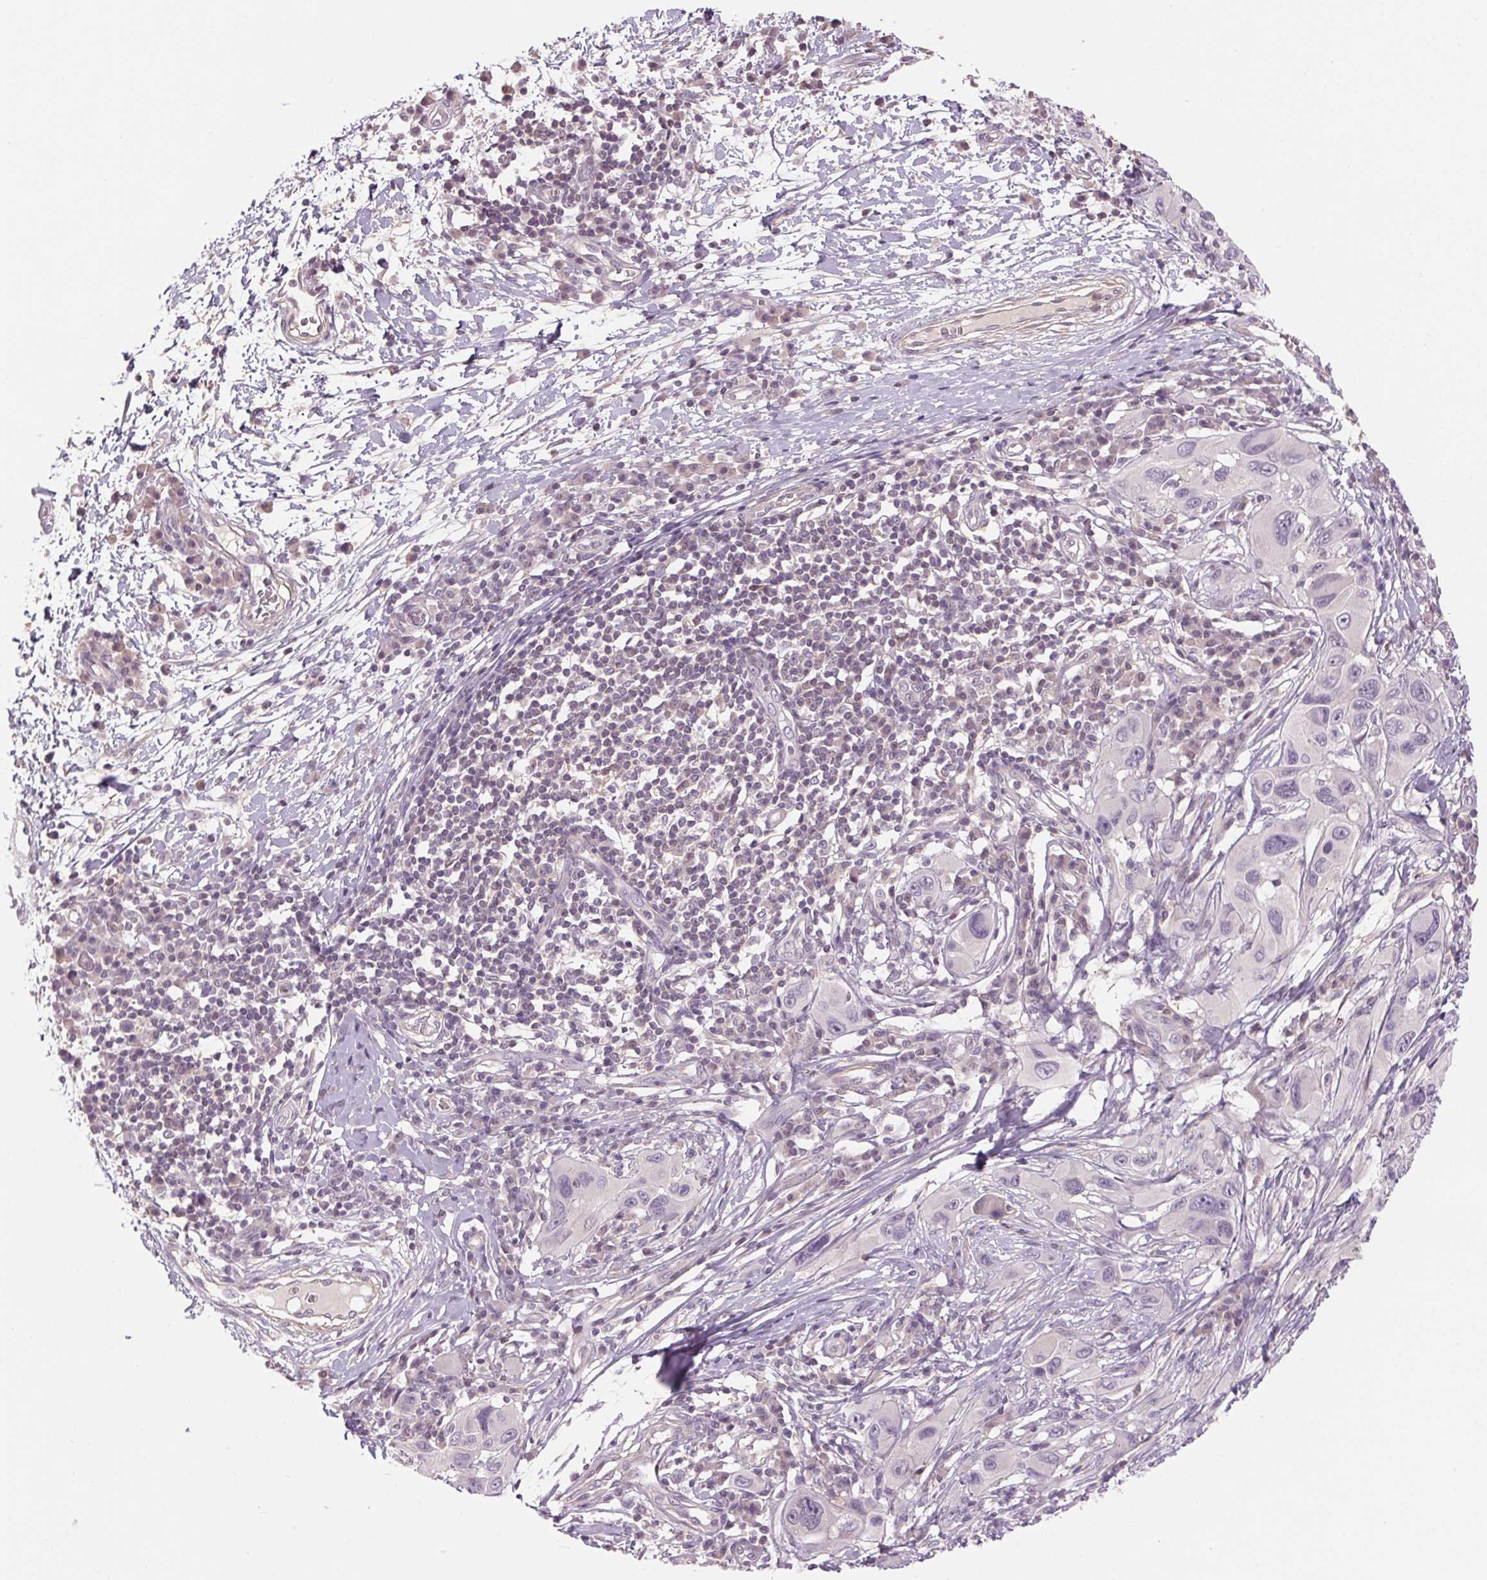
{"staining": {"intensity": "negative", "quantity": "none", "location": "none"}, "tissue": "melanoma", "cell_type": "Tumor cells", "image_type": "cancer", "snomed": [{"axis": "morphology", "description": "Malignant melanoma, NOS"}, {"axis": "topography", "description": "Skin"}], "caption": "Malignant melanoma was stained to show a protein in brown. There is no significant positivity in tumor cells. Nuclei are stained in blue.", "gene": "HHLA2", "patient": {"sex": "male", "age": 53}}